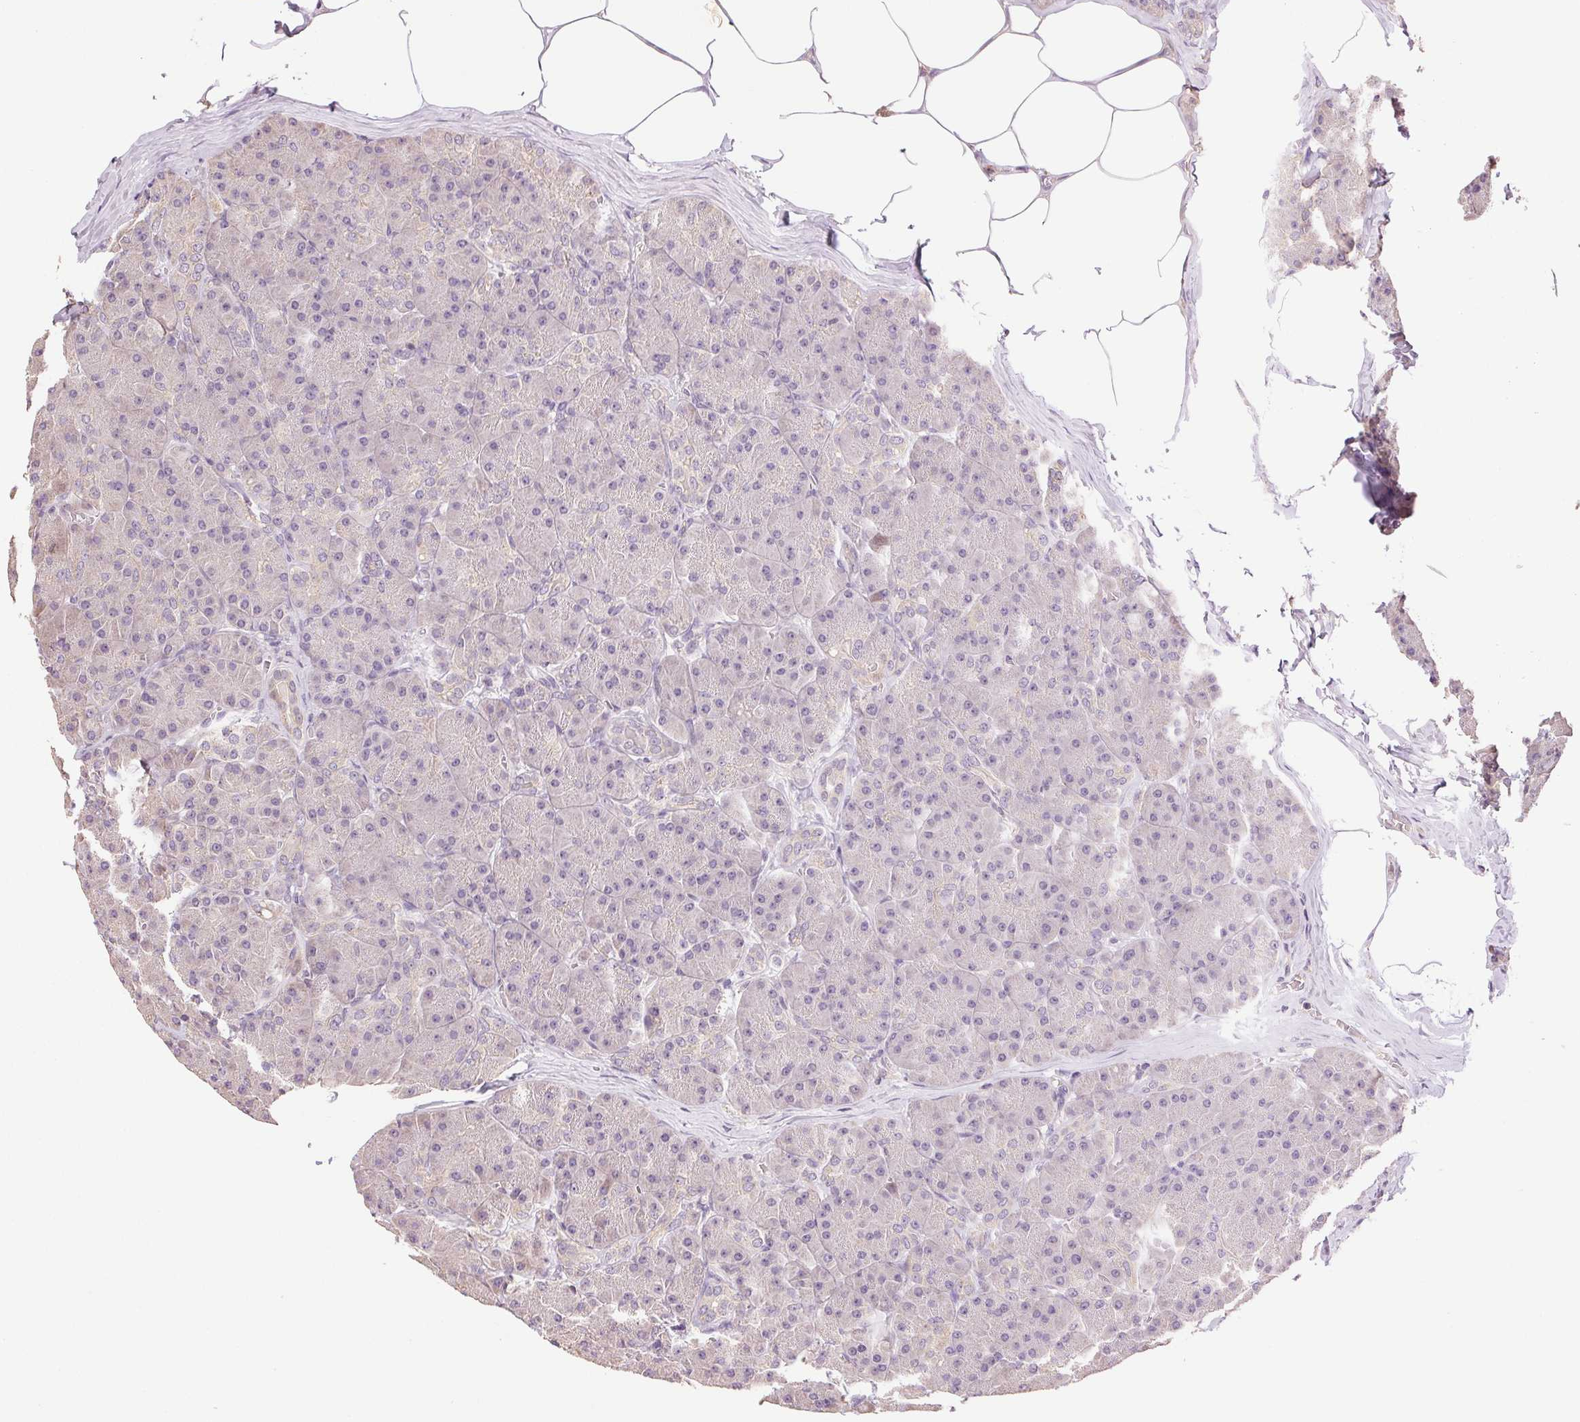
{"staining": {"intensity": "weak", "quantity": "<25%", "location": "cytoplasmic/membranous"}, "tissue": "pancreas", "cell_type": "Exocrine glandular cells", "image_type": "normal", "snomed": [{"axis": "morphology", "description": "Normal tissue, NOS"}, {"axis": "topography", "description": "Pancreas"}], "caption": "This image is of benign pancreas stained with immunohistochemistry (IHC) to label a protein in brown with the nuclei are counter-stained blue. There is no positivity in exocrine glandular cells.", "gene": "TMEM253", "patient": {"sex": "male", "age": 57}}